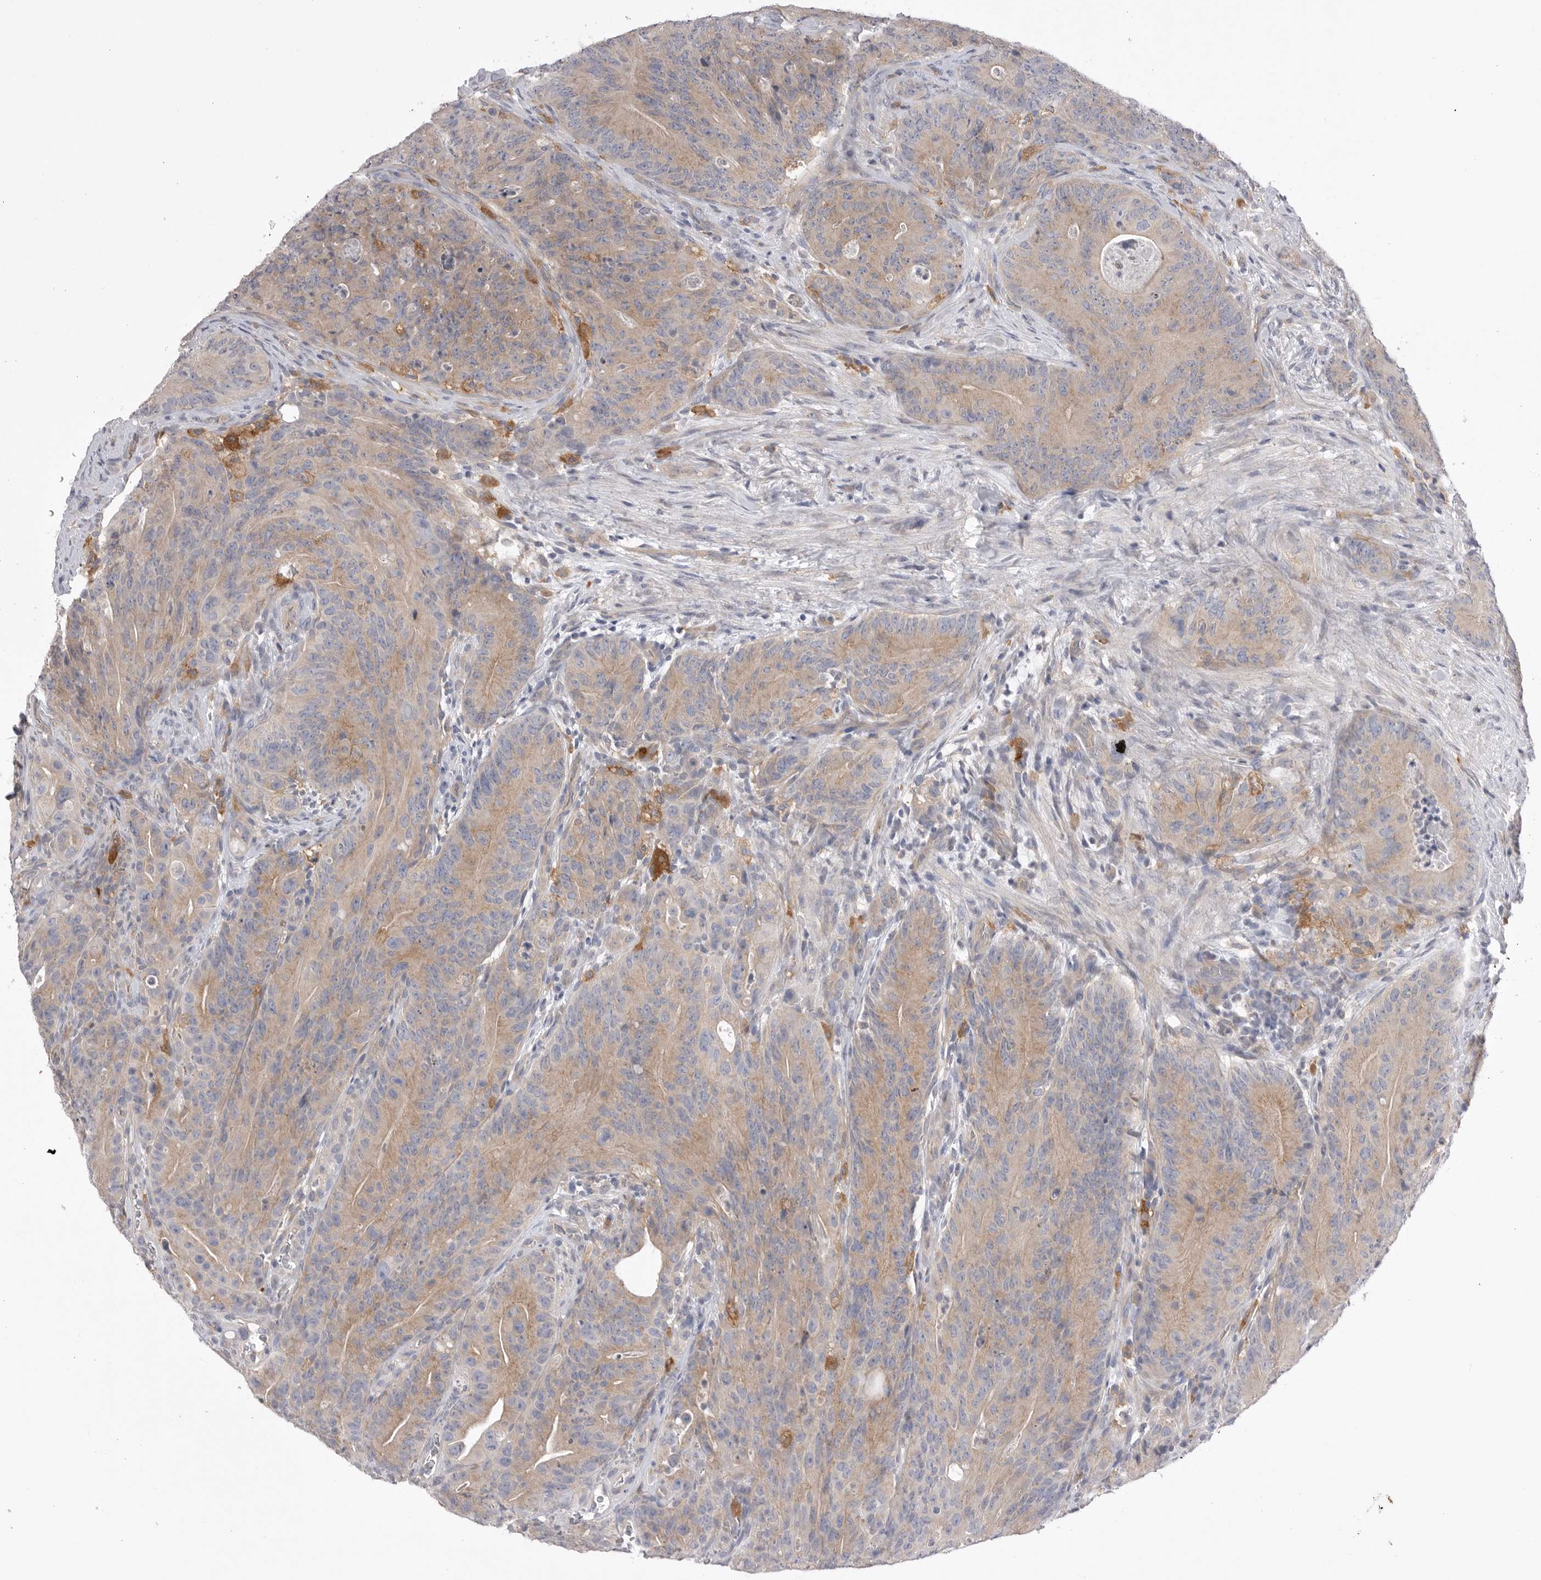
{"staining": {"intensity": "weak", "quantity": ">75%", "location": "cytoplasmic/membranous"}, "tissue": "colorectal cancer", "cell_type": "Tumor cells", "image_type": "cancer", "snomed": [{"axis": "morphology", "description": "Normal tissue, NOS"}, {"axis": "topography", "description": "Colon"}], "caption": "Colorectal cancer stained with a protein marker demonstrates weak staining in tumor cells.", "gene": "VAC14", "patient": {"sex": "female", "age": 82}}